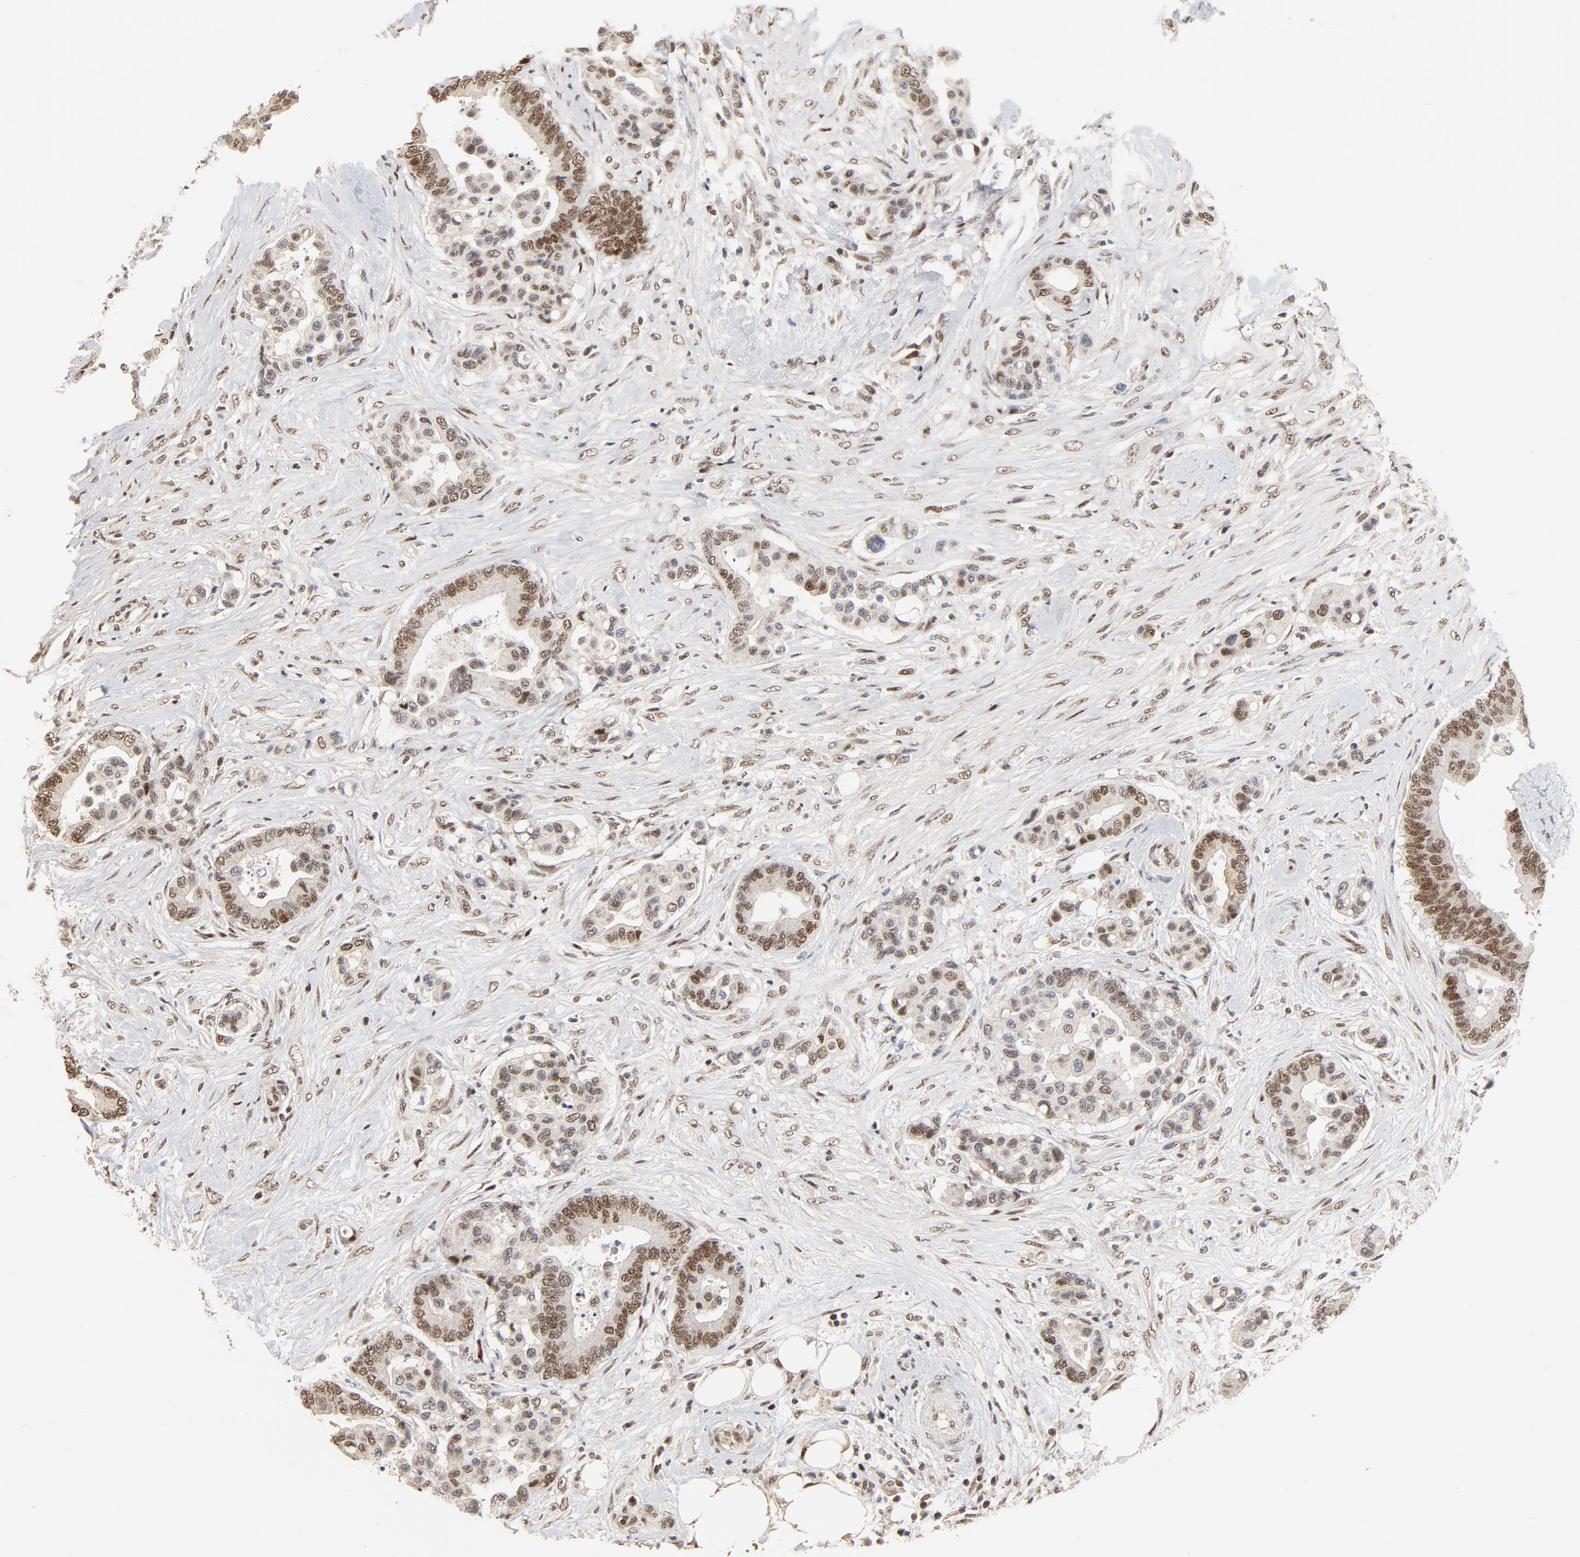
{"staining": {"intensity": "moderate", "quantity": ">75%", "location": "nuclear"}, "tissue": "colorectal cancer", "cell_type": "Tumor cells", "image_type": "cancer", "snomed": [{"axis": "morphology", "description": "Adenocarcinoma, NOS"}, {"axis": "topography", "description": "Colon"}], "caption": "Colorectal cancer (adenocarcinoma) stained with a protein marker shows moderate staining in tumor cells.", "gene": "GTF2I", "patient": {"sex": "male", "age": 82}}